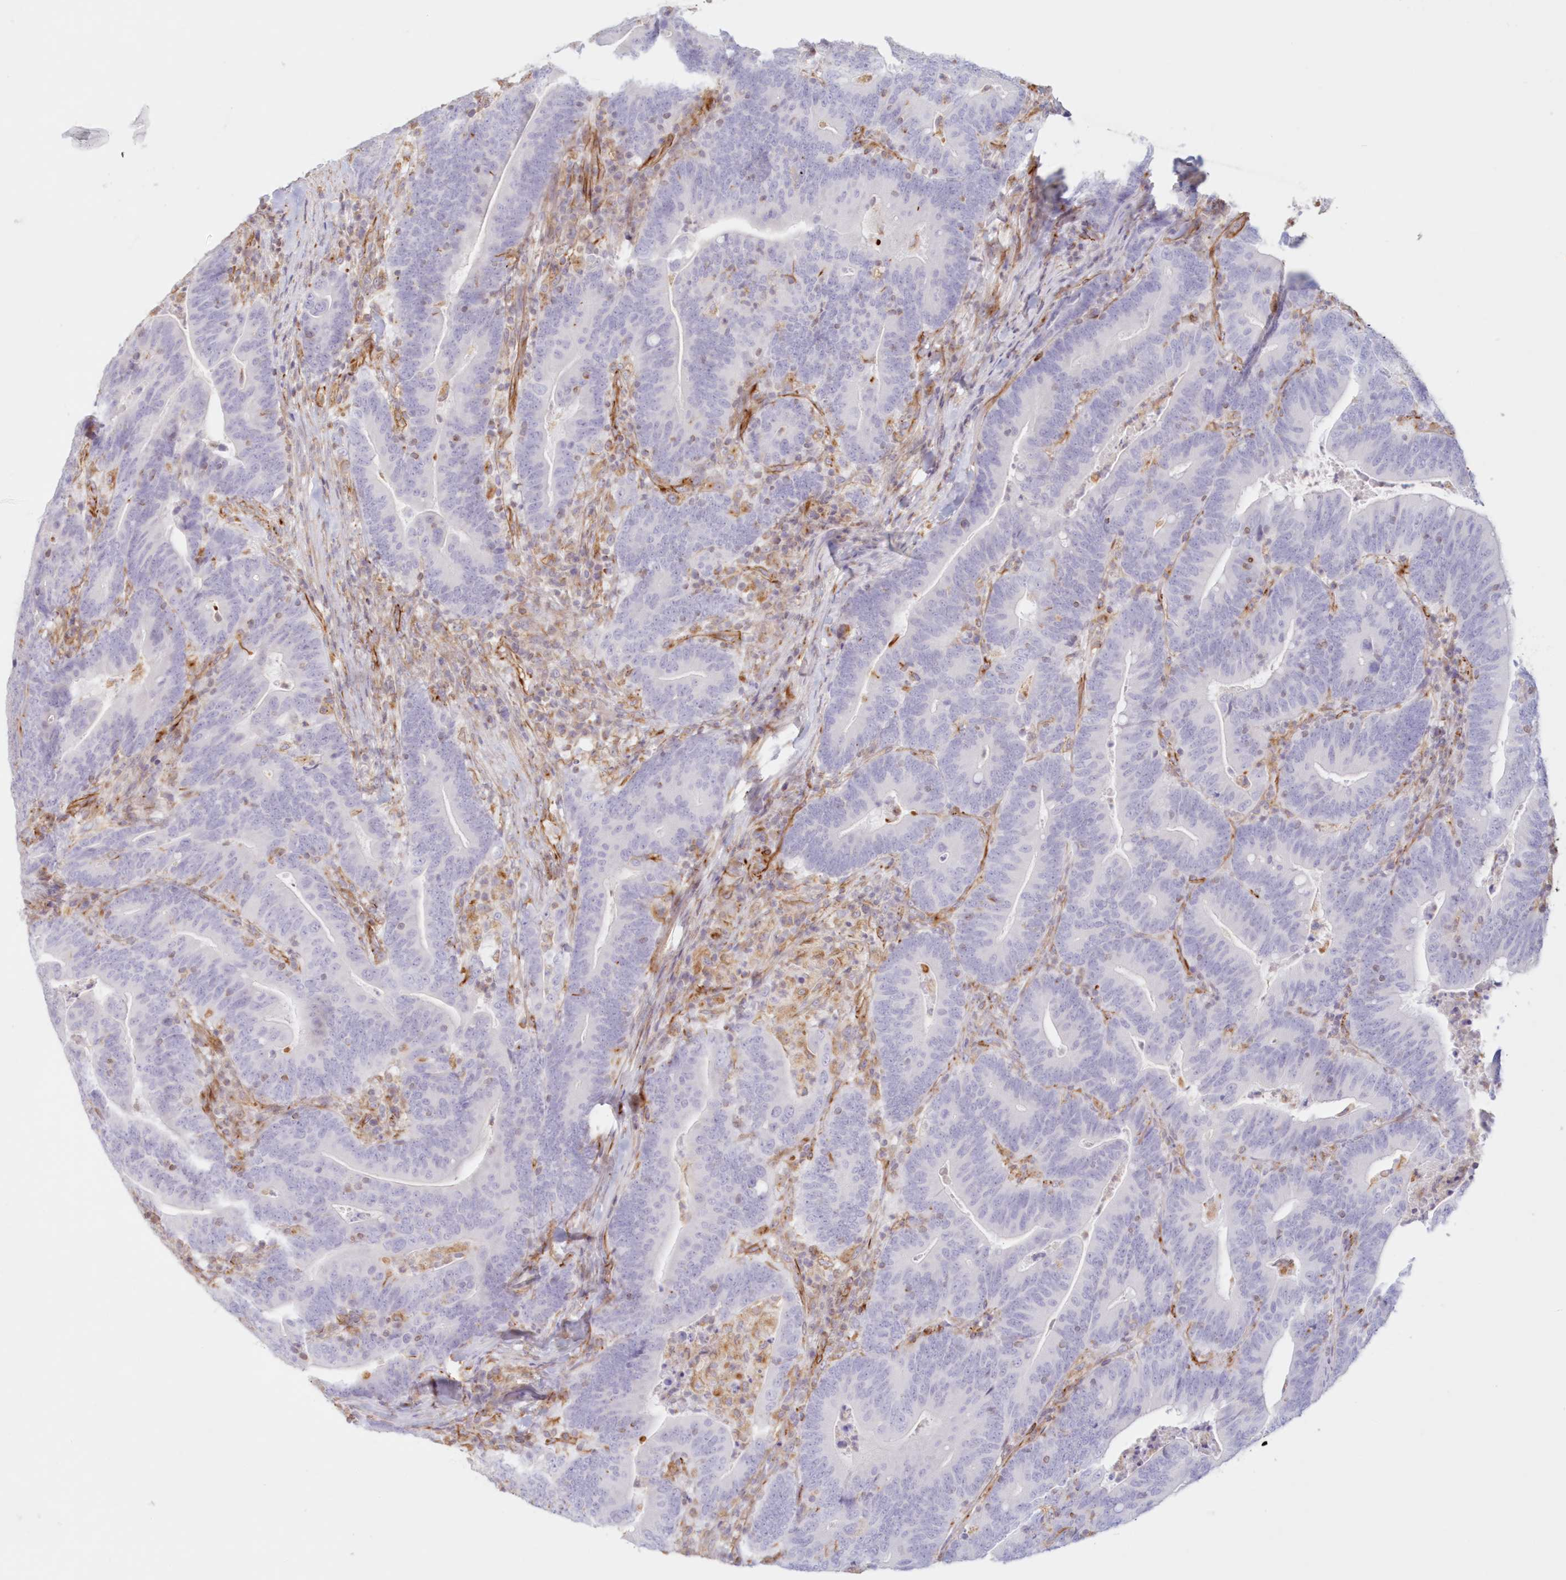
{"staining": {"intensity": "negative", "quantity": "none", "location": "none"}, "tissue": "colorectal cancer", "cell_type": "Tumor cells", "image_type": "cancer", "snomed": [{"axis": "morphology", "description": "Adenocarcinoma, NOS"}, {"axis": "topography", "description": "Colon"}], "caption": "Colorectal cancer was stained to show a protein in brown. There is no significant positivity in tumor cells.", "gene": "DMRTB1", "patient": {"sex": "female", "age": 67}}